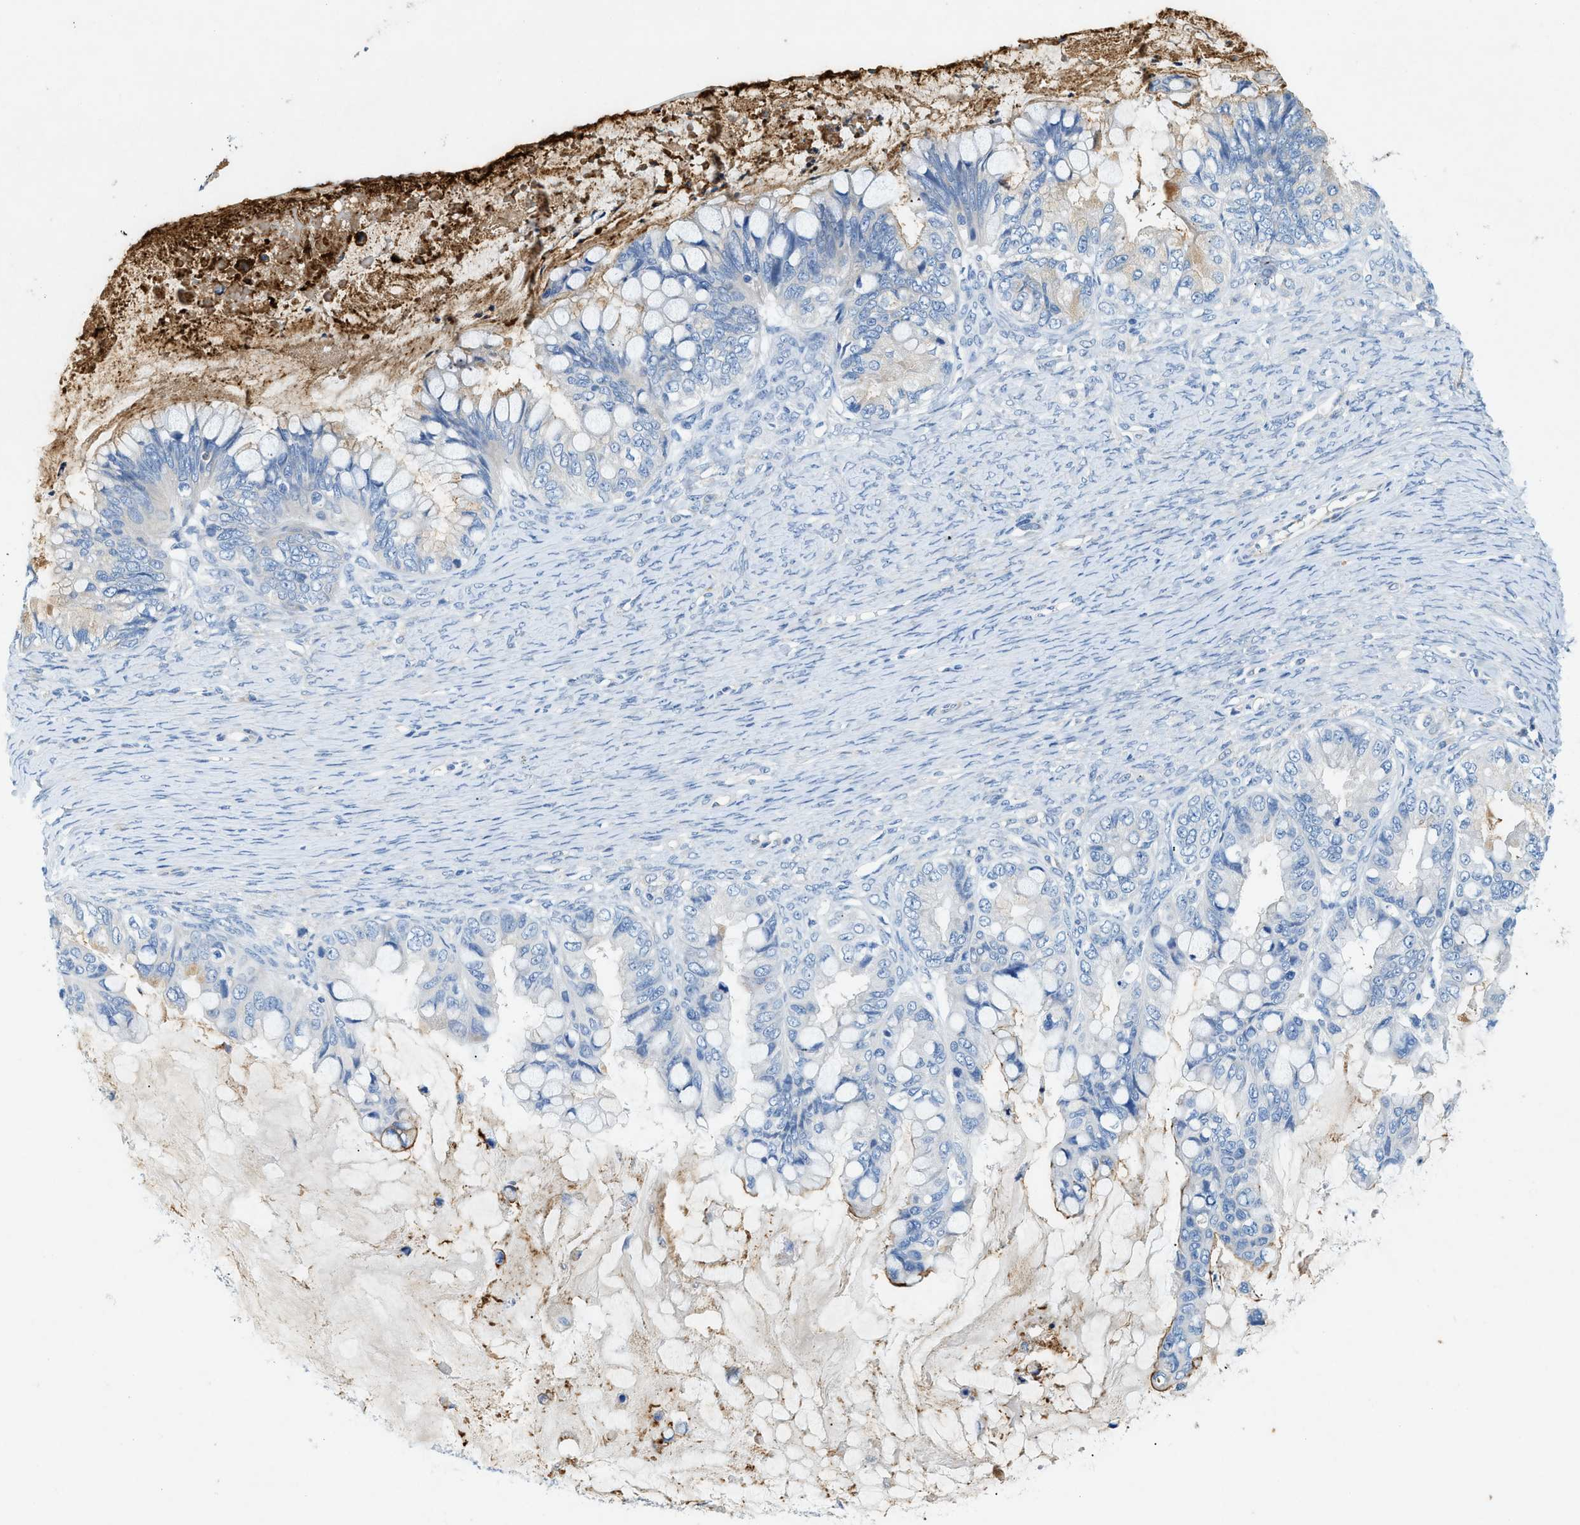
{"staining": {"intensity": "moderate", "quantity": "<25%", "location": "cytoplasmic/membranous"}, "tissue": "ovarian cancer", "cell_type": "Tumor cells", "image_type": "cancer", "snomed": [{"axis": "morphology", "description": "Cystadenocarcinoma, mucinous, NOS"}, {"axis": "topography", "description": "Ovary"}], "caption": "Tumor cells show low levels of moderate cytoplasmic/membranous positivity in approximately <25% of cells in mucinous cystadenocarcinoma (ovarian).", "gene": "ZDHHC13", "patient": {"sex": "female", "age": 80}}